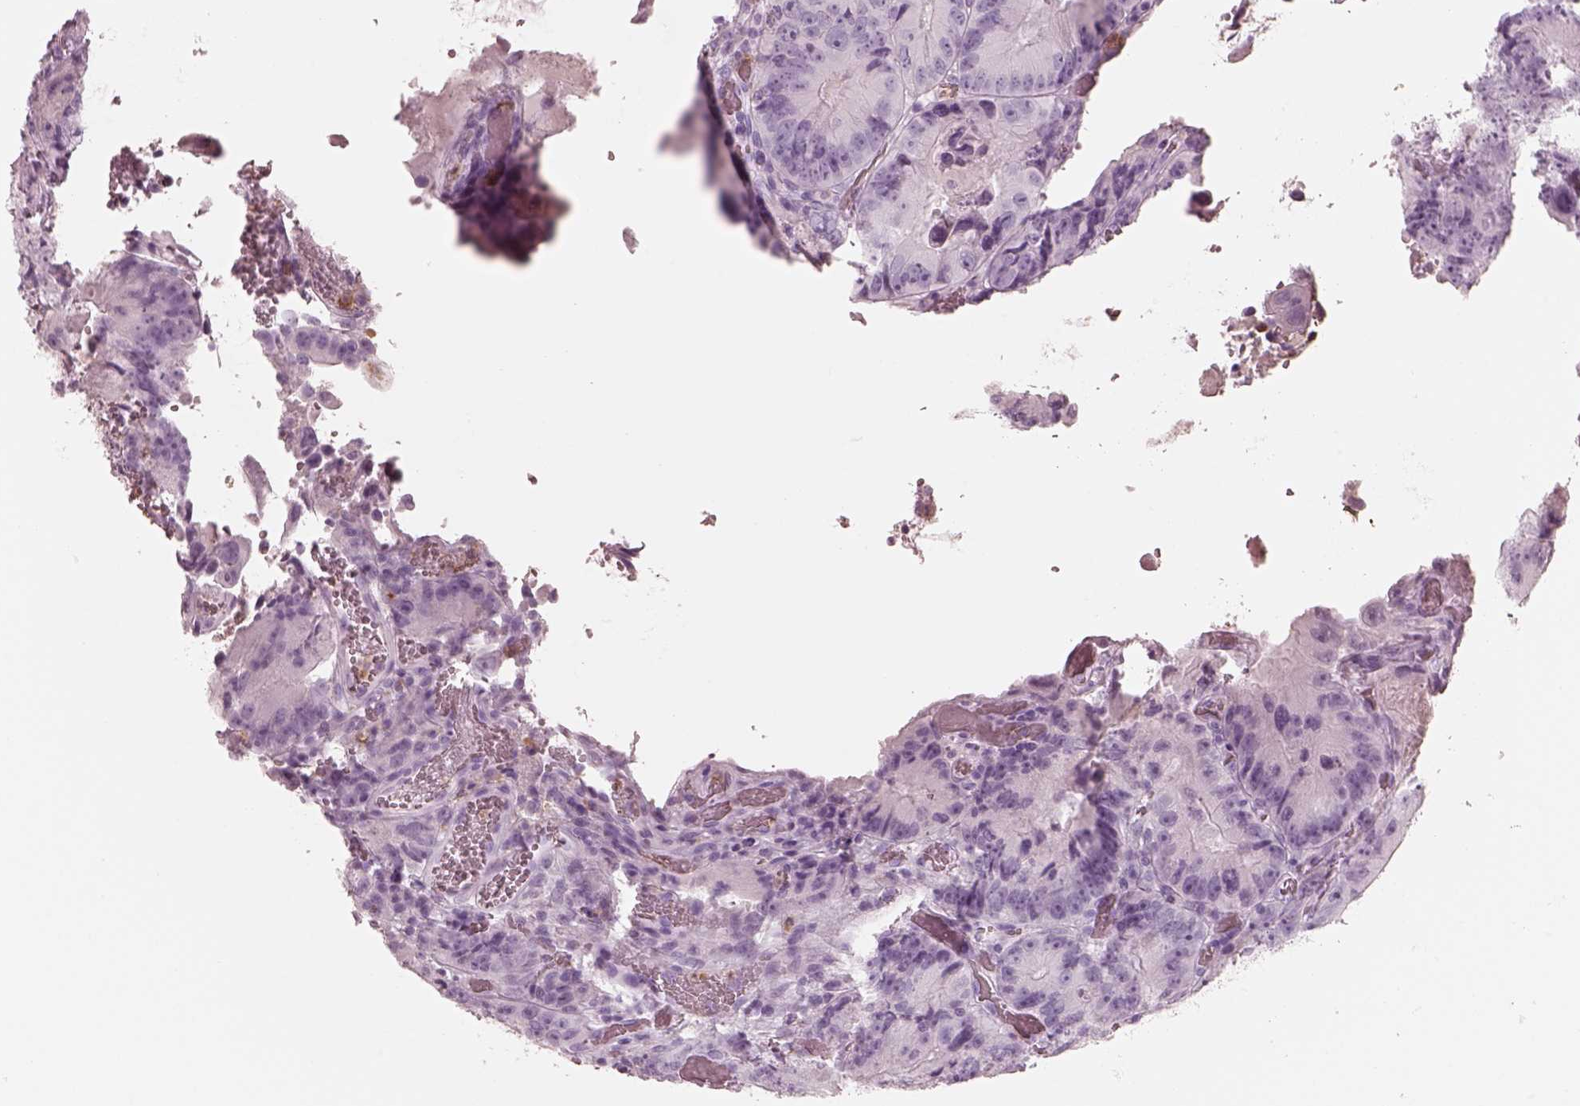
{"staining": {"intensity": "negative", "quantity": "none", "location": "none"}, "tissue": "colorectal cancer", "cell_type": "Tumor cells", "image_type": "cancer", "snomed": [{"axis": "morphology", "description": "Adenocarcinoma, NOS"}, {"axis": "topography", "description": "Colon"}], "caption": "High power microscopy micrograph of an IHC image of colorectal cancer (adenocarcinoma), revealing no significant staining in tumor cells.", "gene": "ELANE", "patient": {"sex": "female", "age": 86}}